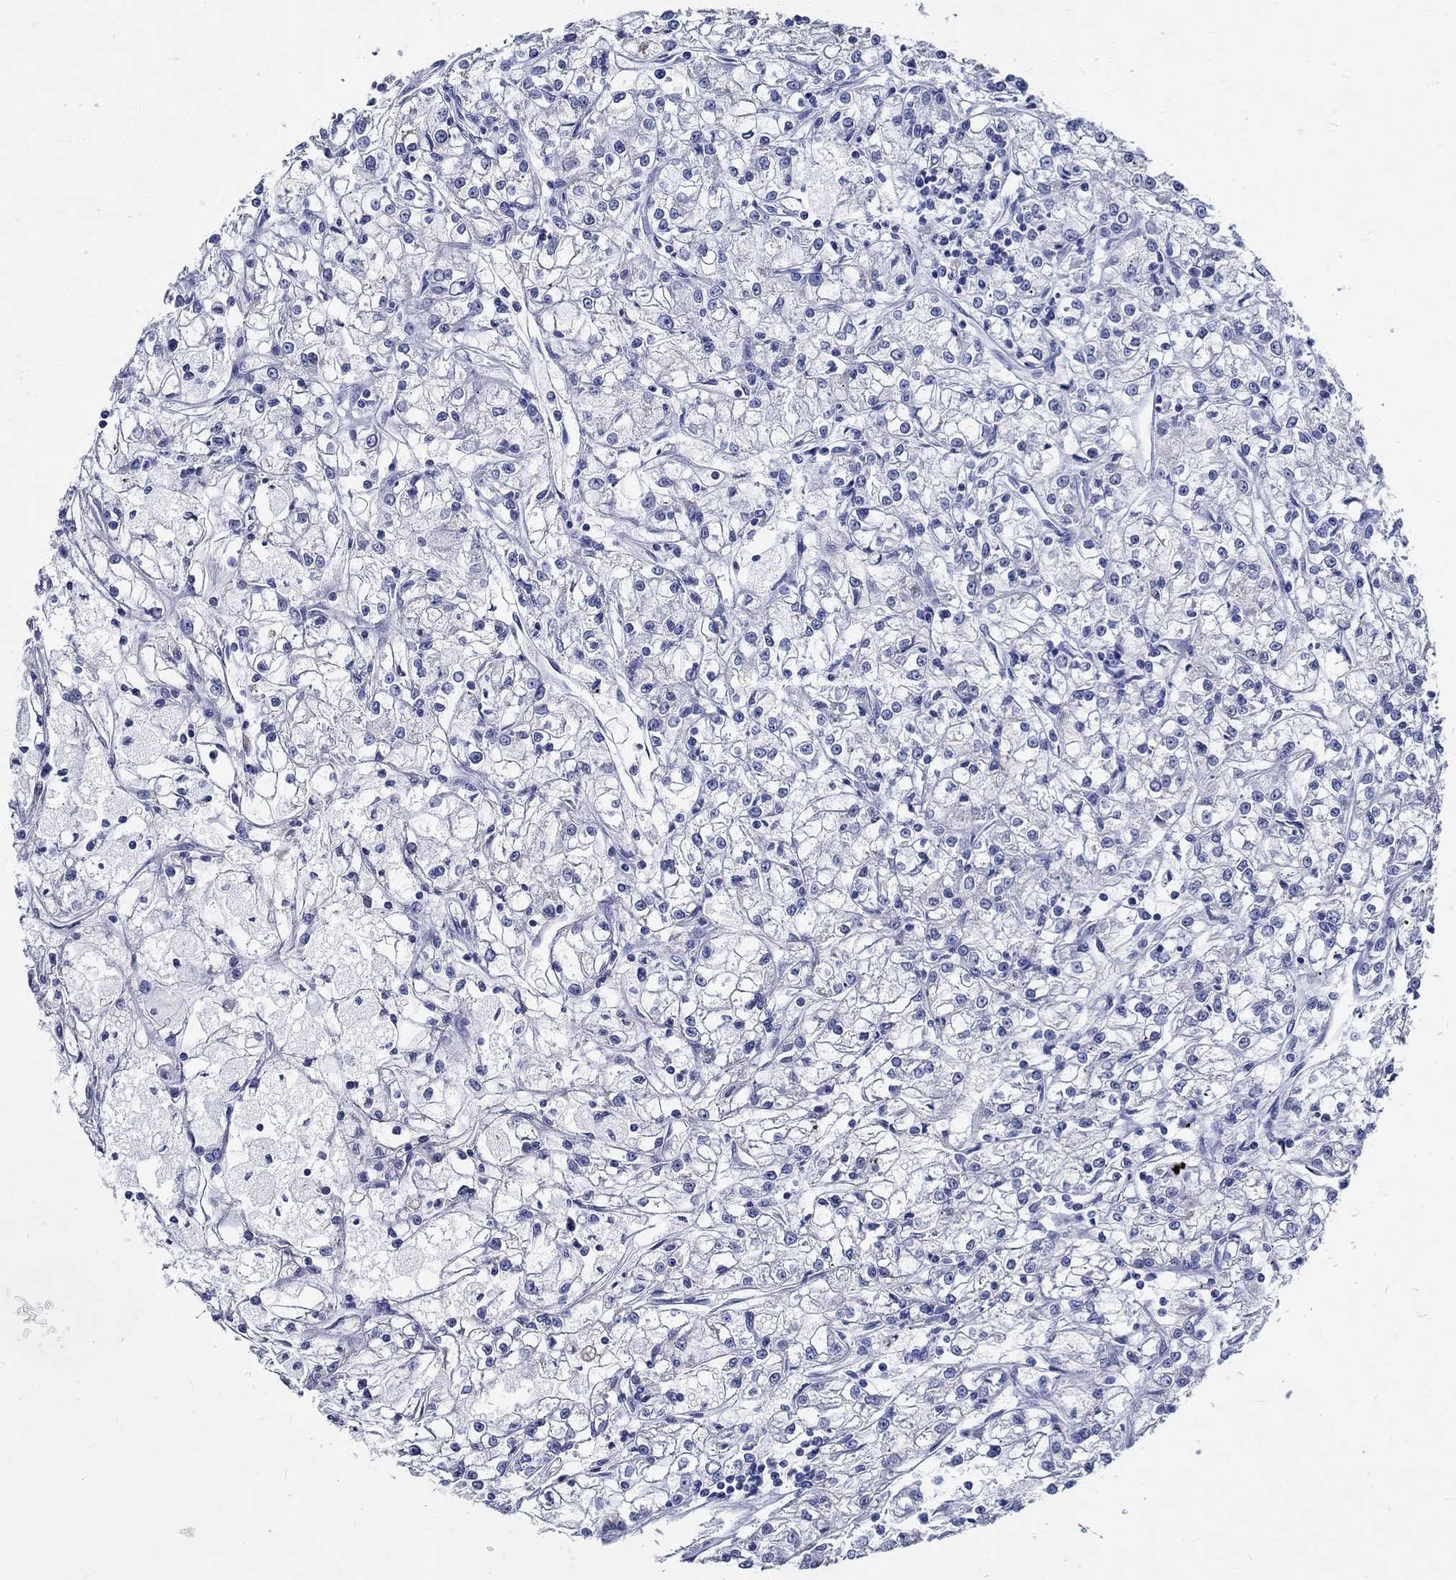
{"staining": {"intensity": "negative", "quantity": "none", "location": "none"}, "tissue": "renal cancer", "cell_type": "Tumor cells", "image_type": "cancer", "snomed": [{"axis": "morphology", "description": "Adenocarcinoma, NOS"}, {"axis": "topography", "description": "Kidney"}], "caption": "Immunohistochemistry micrograph of neoplastic tissue: human renal cancer (adenocarcinoma) stained with DAB (3,3'-diaminobenzidine) demonstrates no significant protein staining in tumor cells. (DAB IHC with hematoxylin counter stain).", "gene": "TSPAN16", "patient": {"sex": "female", "age": 59}}